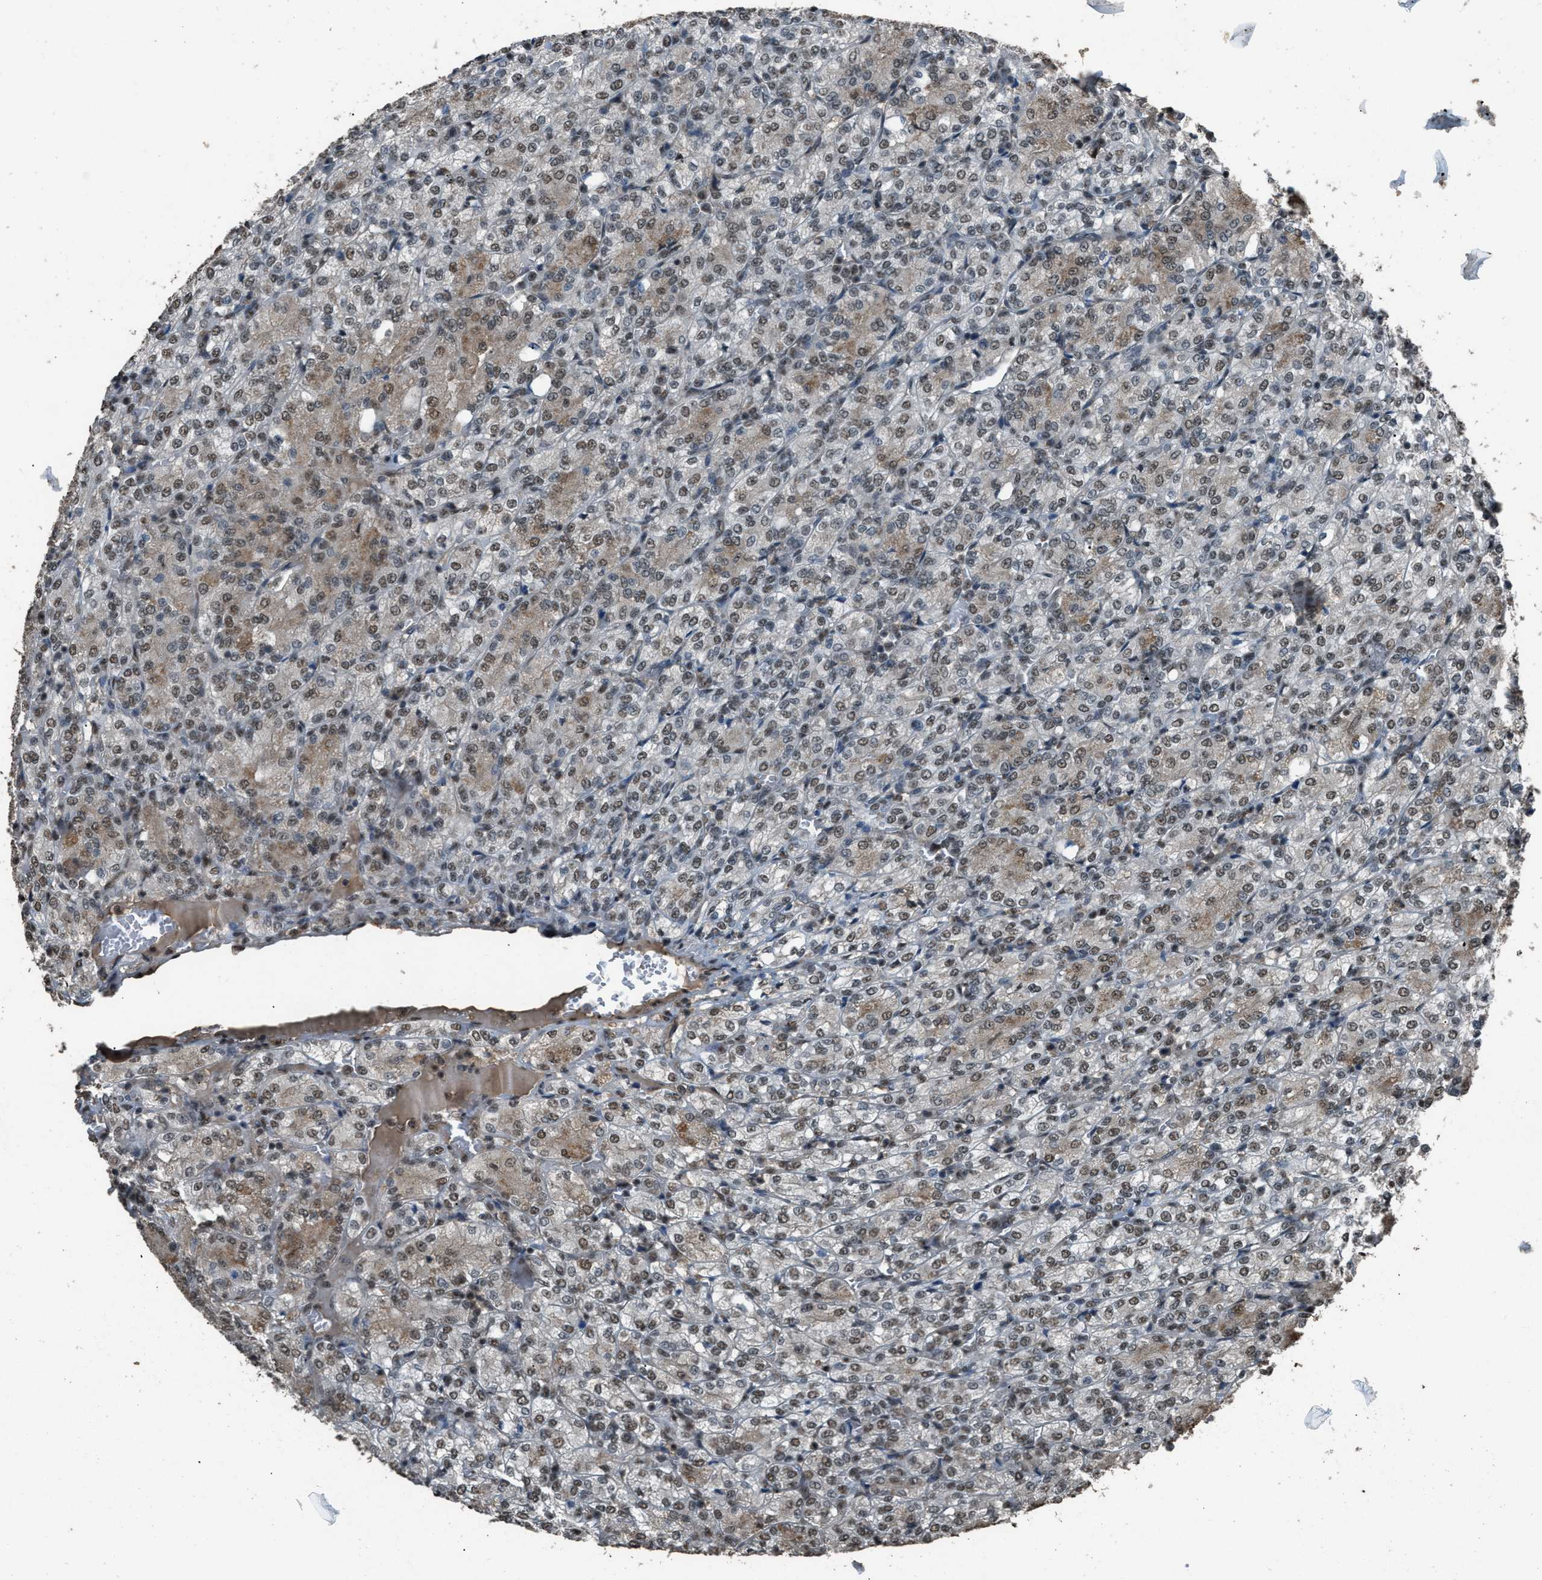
{"staining": {"intensity": "weak", "quantity": ">75%", "location": "cytoplasmic/membranous,nuclear"}, "tissue": "renal cancer", "cell_type": "Tumor cells", "image_type": "cancer", "snomed": [{"axis": "morphology", "description": "Adenocarcinoma, NOS"}, {"axis": "topography", "description": "Kidney"}], "caption": "Brown immunohistochemical staining in human renal adenocarcinoma reveals weak cytoplasmic/membranous and nuclear positivity in approximately >75% of tumor cells. (IHC, brightfield microscopy, high magnification).", "gene": "SERTAD2", "patient": {"sex": "male", "age": 77}}